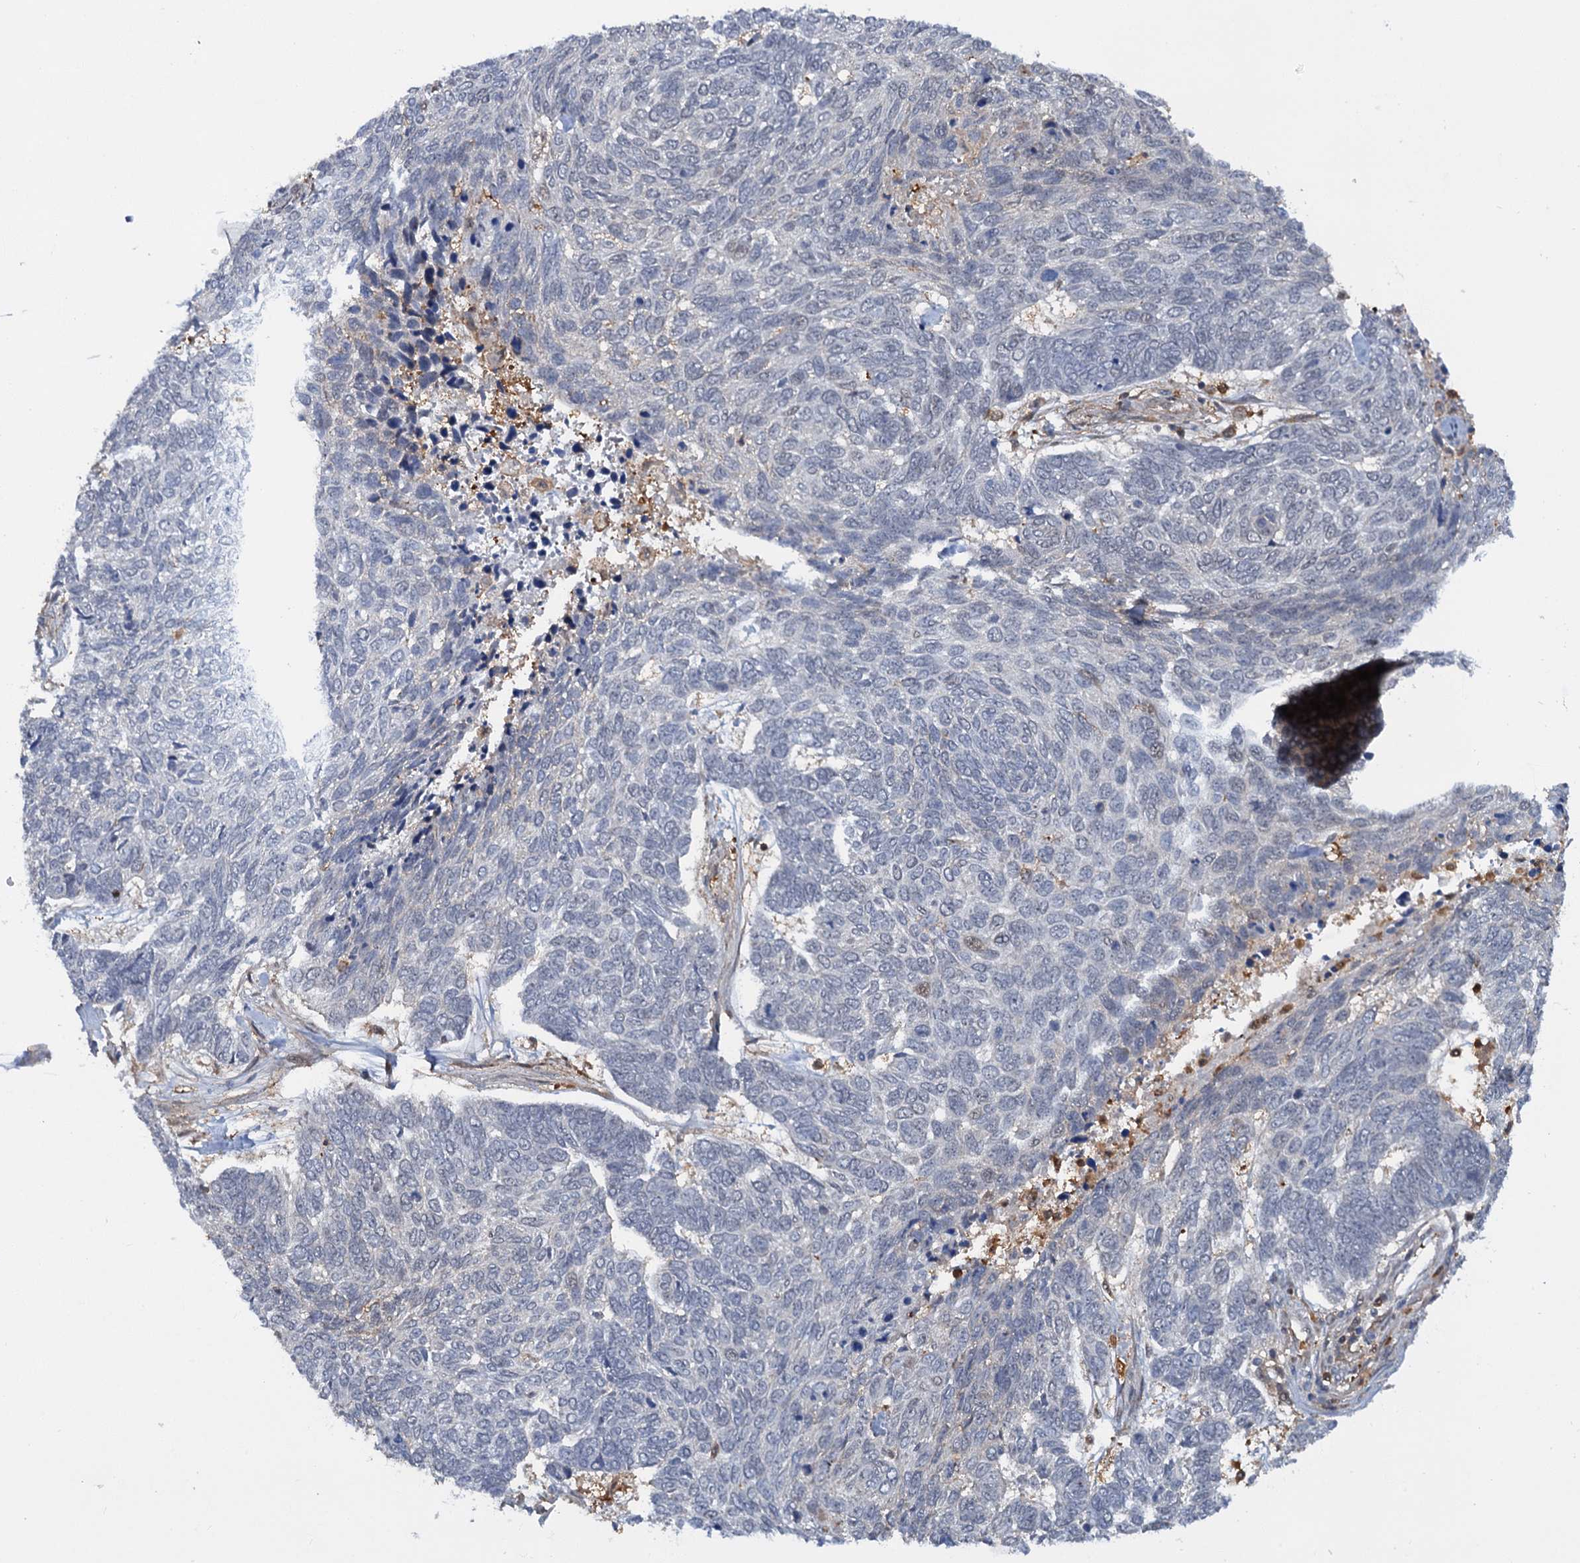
{"staining": {"intensity": "negative", "quantity": "none", "location": "none"}, "tissue": "skin cancer", "cell_type": "Tumor cells", "image_type": "cancer", "snomed": [{"axis": "morphology", "description": "Basal cell carcinoma"}, {"axis": "topography", "description": "Skin"}], "caption": "DAB (3,3'-diaminobenzidine) immunohistochemical staining of human skin cancer reveals no significant positivity in tumor cells.", "gene": "ZNF609", "patient": {"sex": "female", "age": 65}}